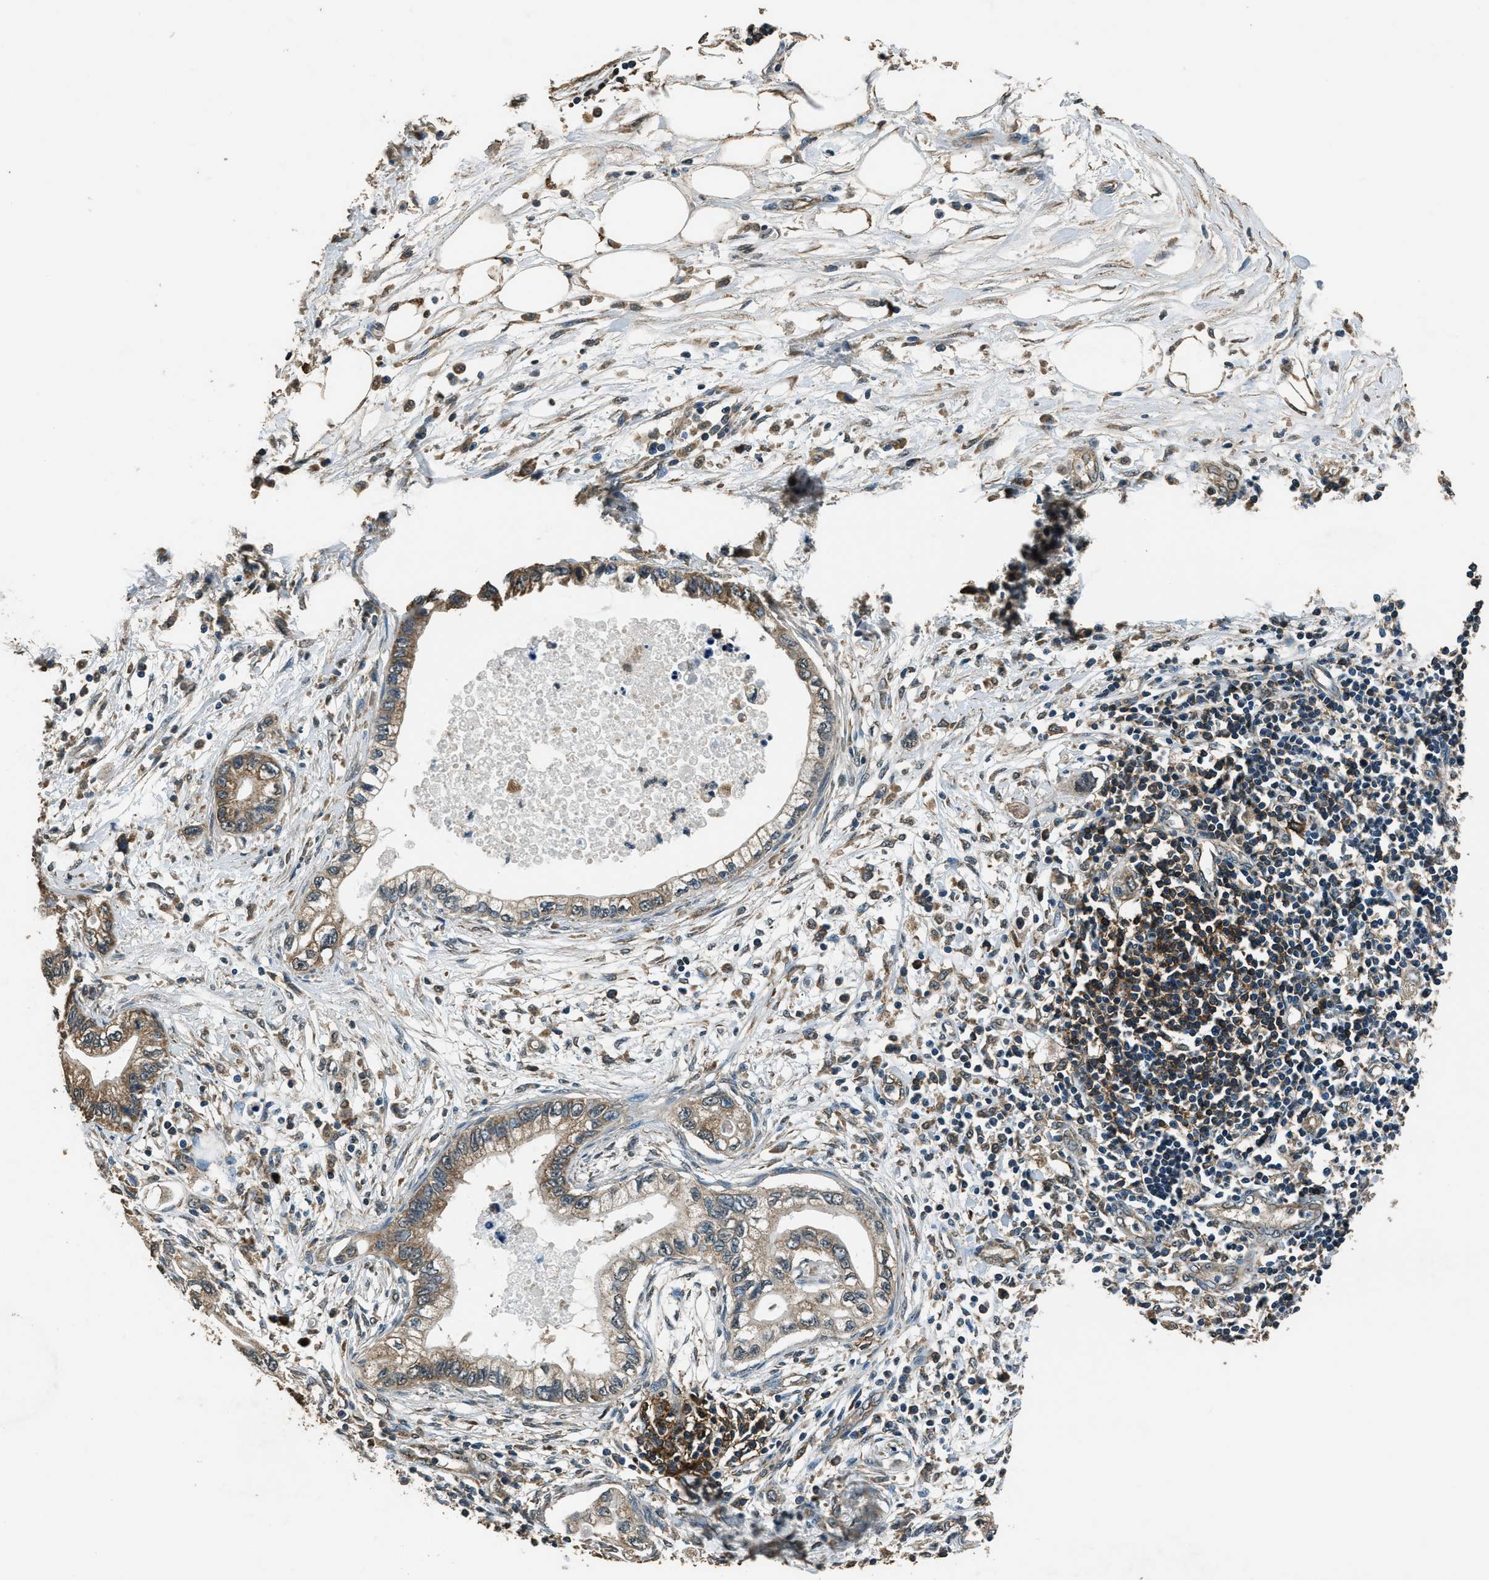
{"staining": {"intensity": "weak", "quantity": ">75%", "location": "cytoplasmic/membranous"}, "tissue": "pancreatic cancer", "cell_type": "Tumor cells", "image_type": "cancer", "snomed": [{"axis": "morphology", "description": "Adenocarcinoma, NOS"}, {"axis": "topography", "description": "Pancreas"}], "caption": "Immunohistochemical staining of pancreatic cancer (adenocarcinoma) reveals low levels of weak cytoplasmic/membranous protein positivity in about >75% of tumor cells.", "gene": "SALL3", "patient": {"sex": "male", "age": 56}}